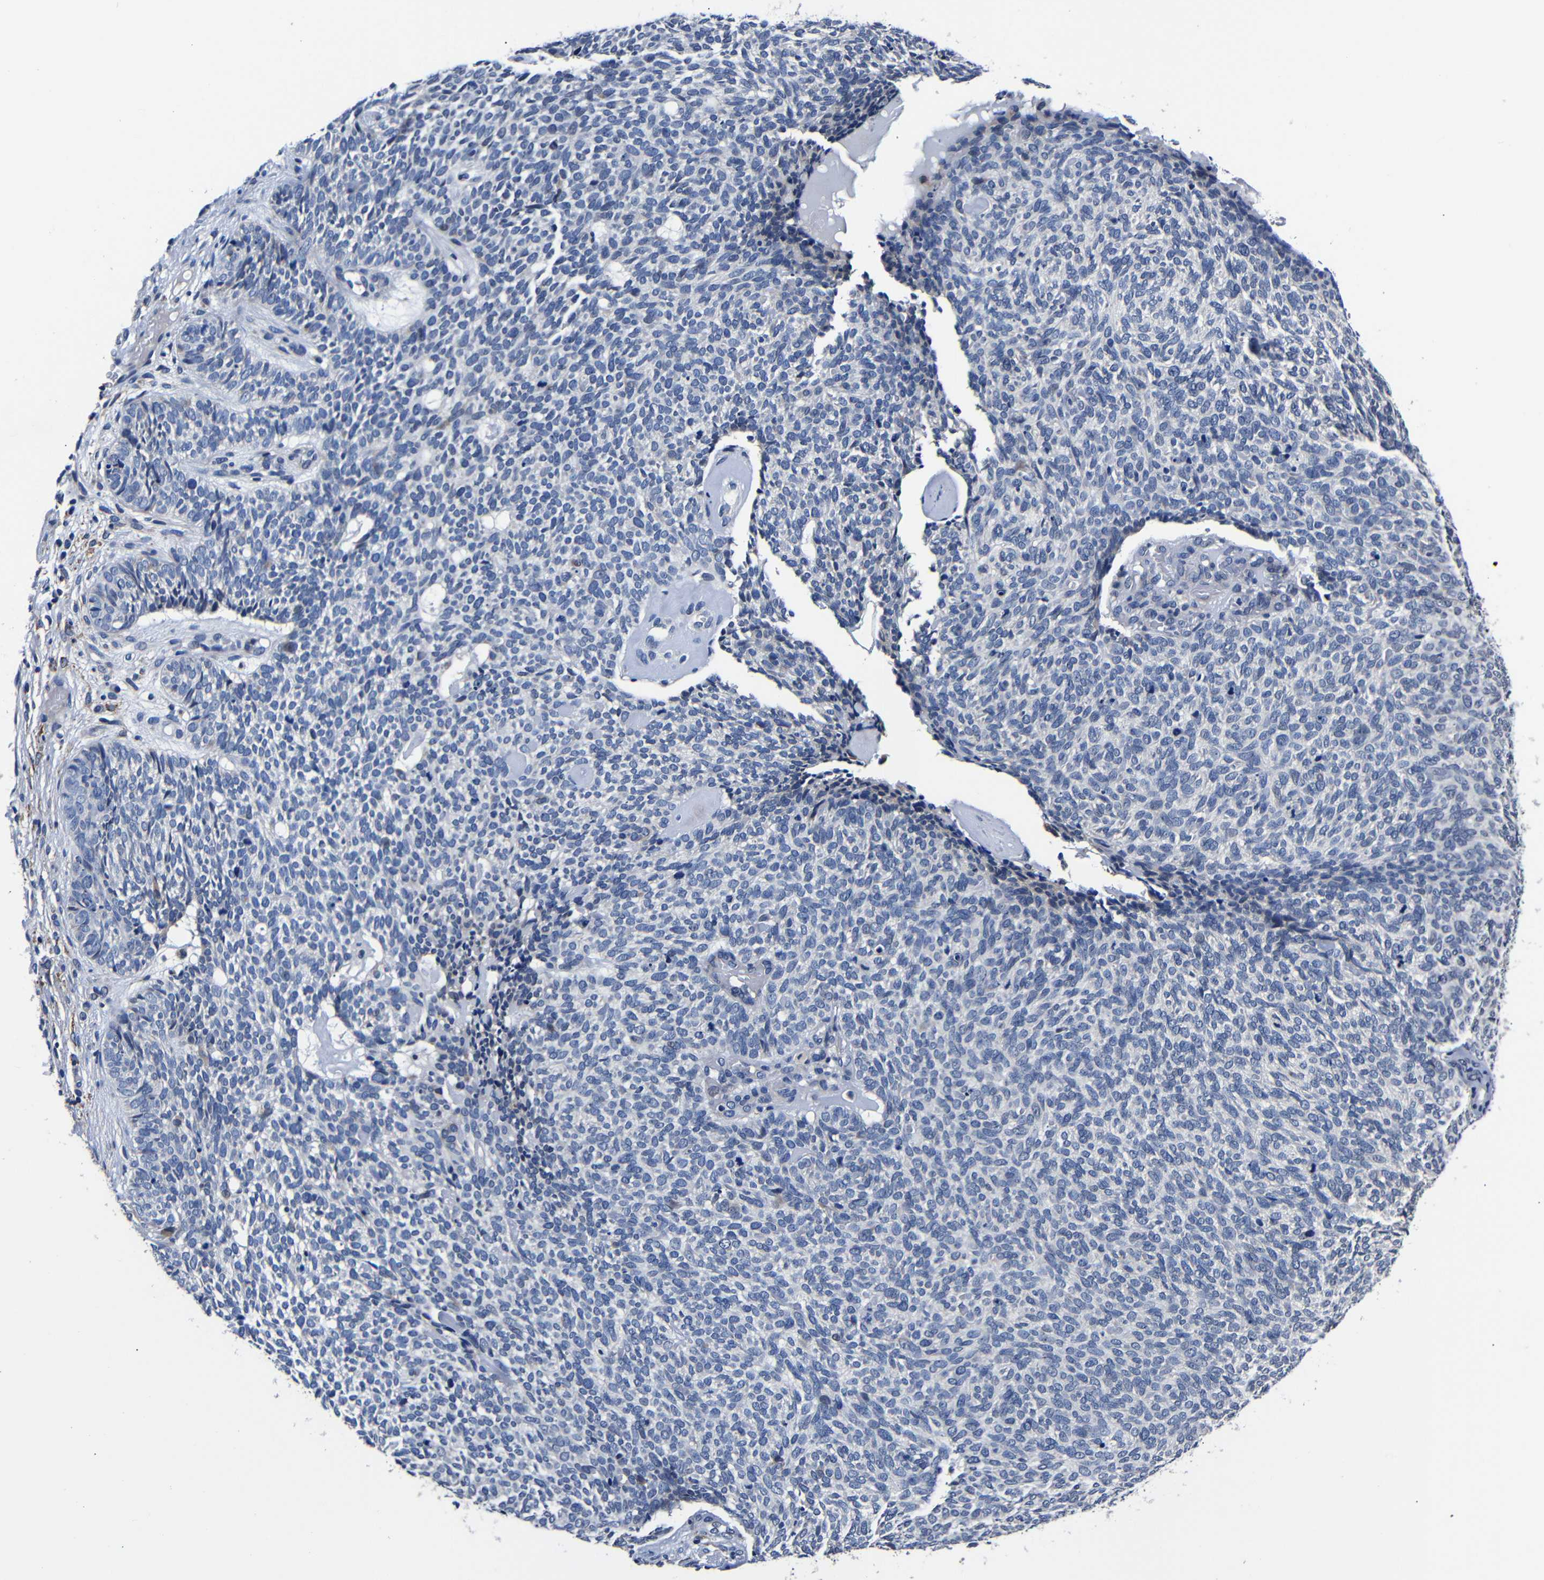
{"staining": {"intensity": "negative", "quantity": "none", "location": "none"}, "tissue": "skin cancer", "cell_type": "Tumor cells", "image_type": "cancer", "snomed": [{"axis": "morphology", "description": "Basal cell carcinoma"}, {"axis": "topography", "description": "Skin"}], "caption": "This is an immunohistochemistry histopathology image of skin basal cell carcinoma. There is no staining in tumor cells.", "gene": "DEPP1", "patient": {"sex": "female", "age": 84}}